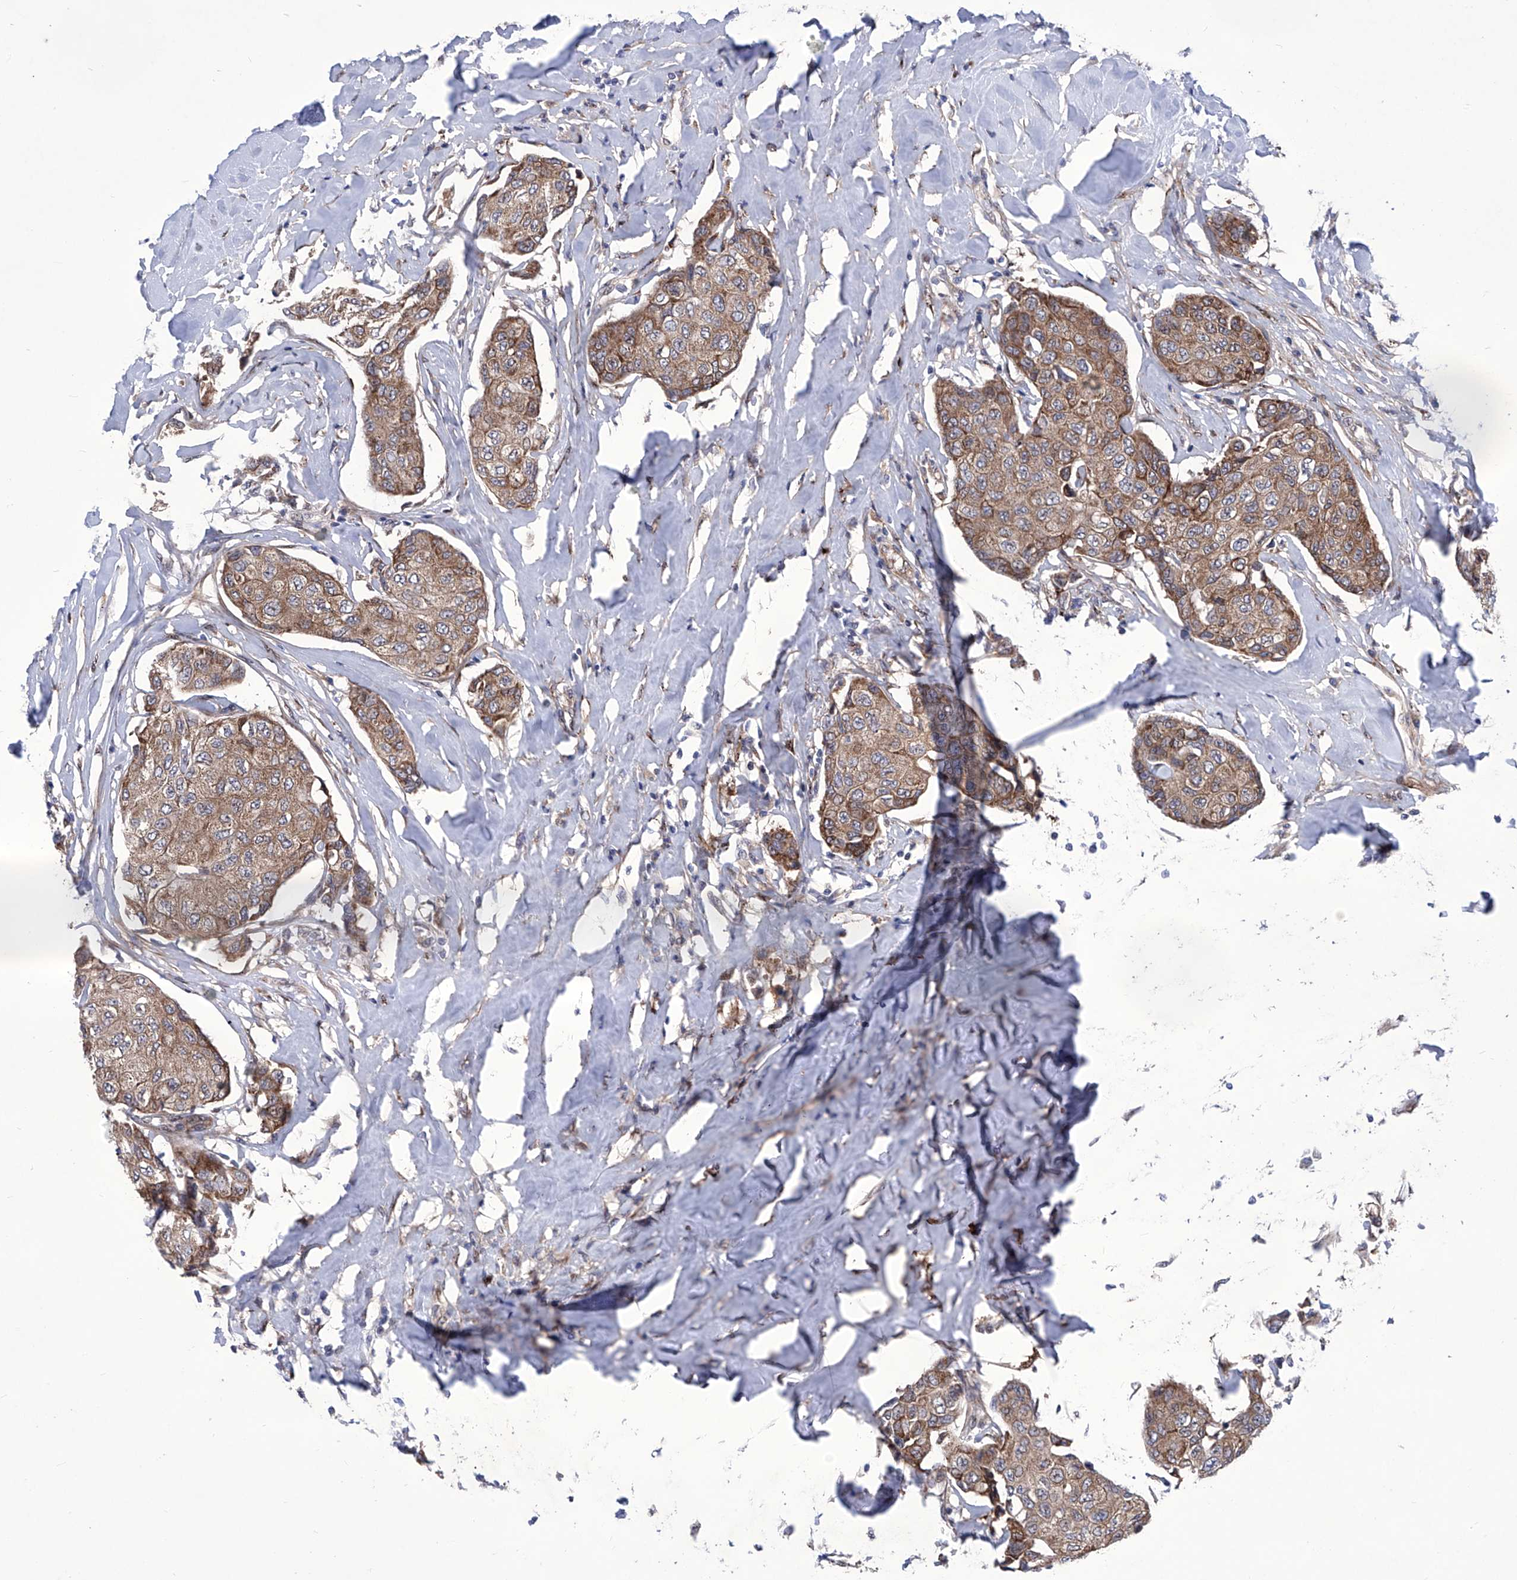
{"staining": {"intensity": "moderate", "quantity": ">75%", "location": "cytoplasmic/membranous"}, "tissue": "breast cancer", "cell_type": "Tumor cells", "image_type": "cancer", "snomed": [{"axis": "morphology", "description": "Duct carcinoma"}, {"axis": "topography", "description": "Breast"}], "caption": "Breast cancer (intraductal carcinoma) stained with a protein marker demonstrates moderate staining in tumor cells.", "gene": "KTI12", "patient": {"sex": "female", "age": 80}}